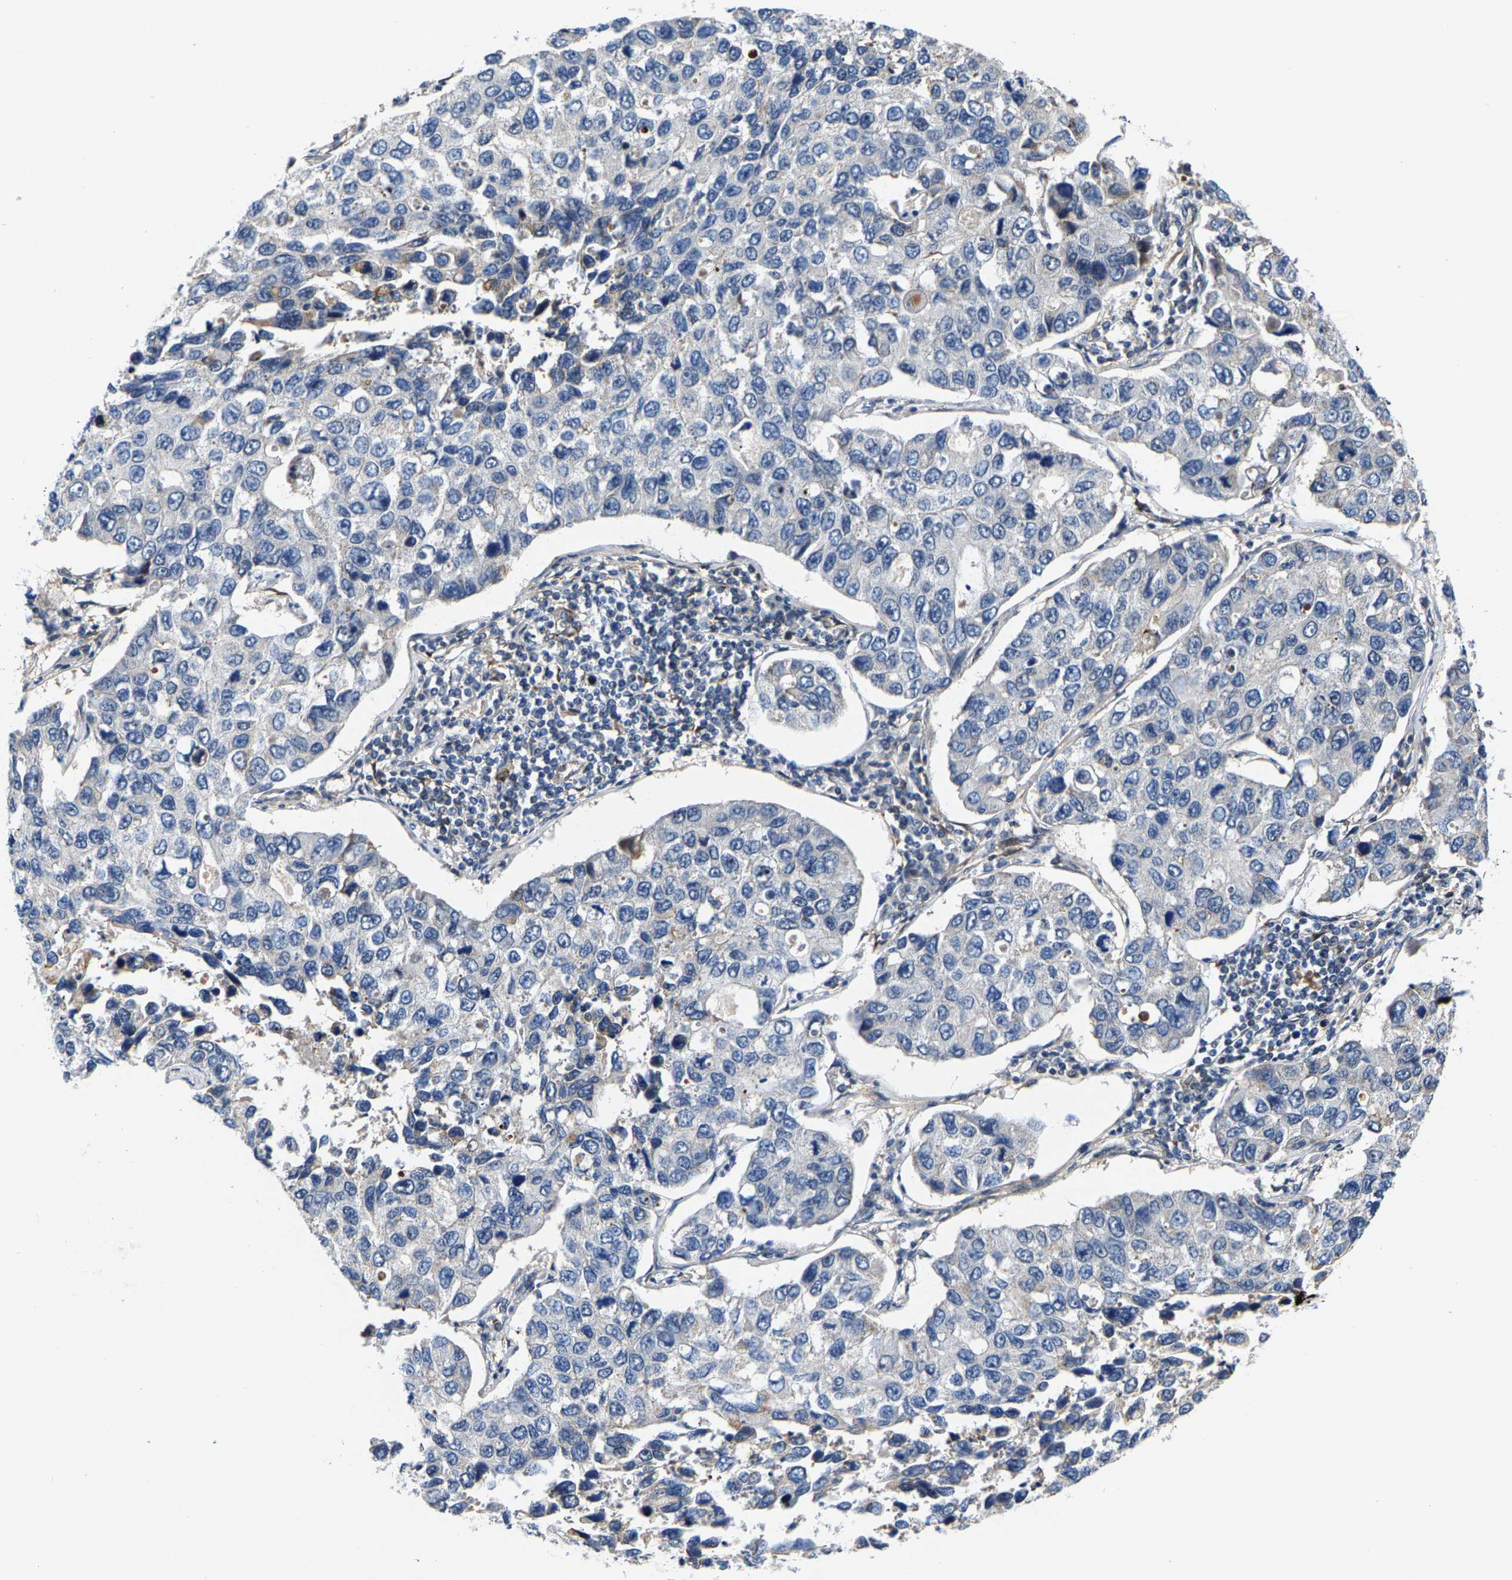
{"staining": {"intensity": "negative", "quantity": "none", "location": "none"}, "tissue": "lung cancer", "cell_type": "Tumor cells", "image_type": "cancer", "snomed": [{"axis": "morphology", "description": "Adenocarcinoma, NOS"}, {"axis": "topography", "description": "Lung"}], "caption": "There is no significant expression in tumor cells of lung adenocarcinoma.", "gene": "GTPBP10", "patient": {"sex": "male", "age": 64}}